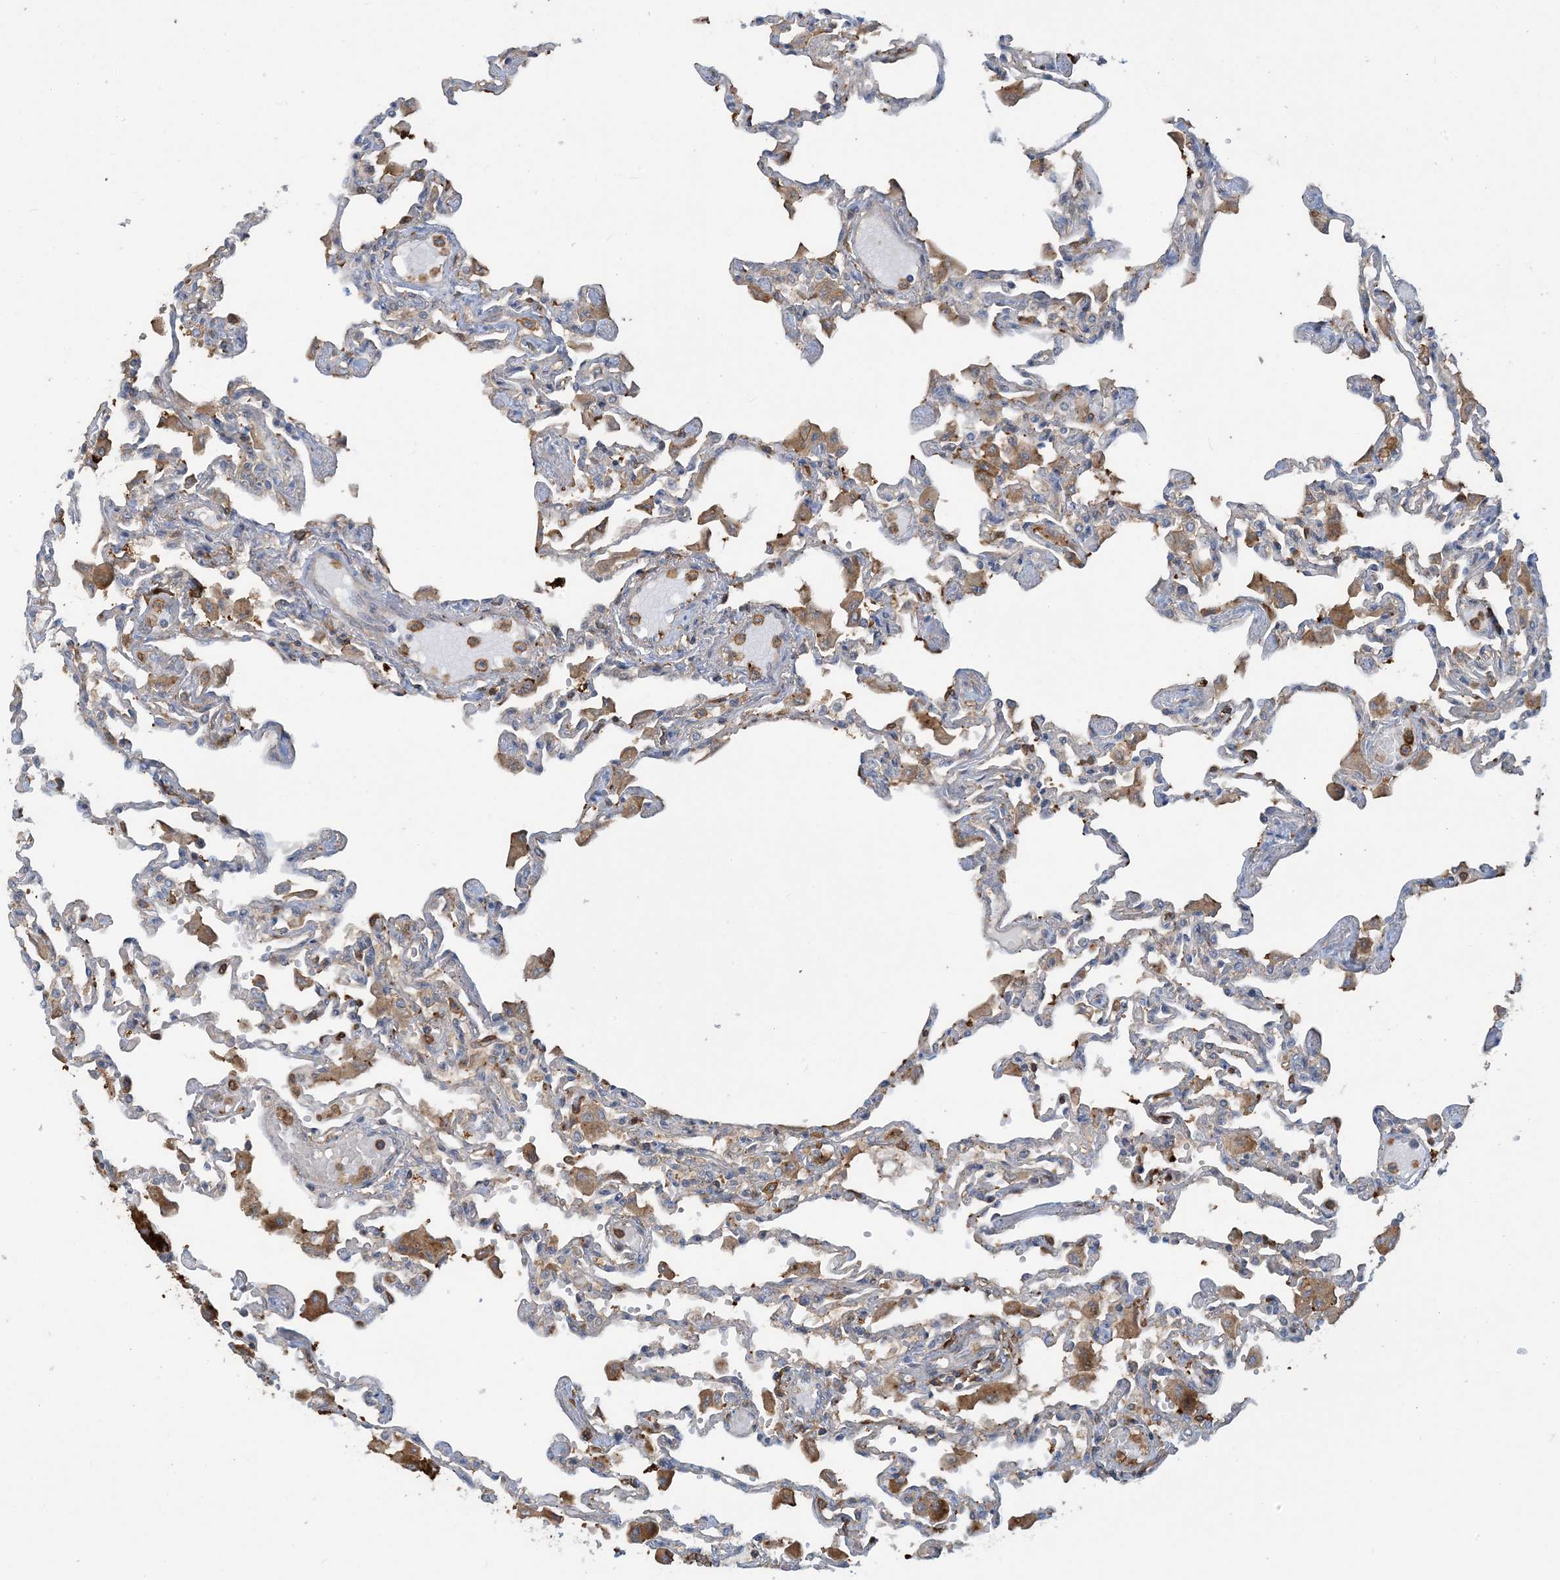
{"staining": {"intensity": "negative", "quantity": "none", "location": "none"}, "tissue": "lung", "cell_type": "Alveolar cells", "image_type": "normal", "snomed": [{"axis": "morphology", "description": "Normal tissue, NOS"}, {"axis": "topography", "description": "Bronchus"}, {"axis": "topography", "description": "Lung"}], "caption": "DAB (3,3'-diaminobenzidine) immunohistochemical staining of normal lung demonstrates no significant staining in alveolar cells.", "gene": "SFMBT2", "patient": {"sex": "female", "age": 49}}